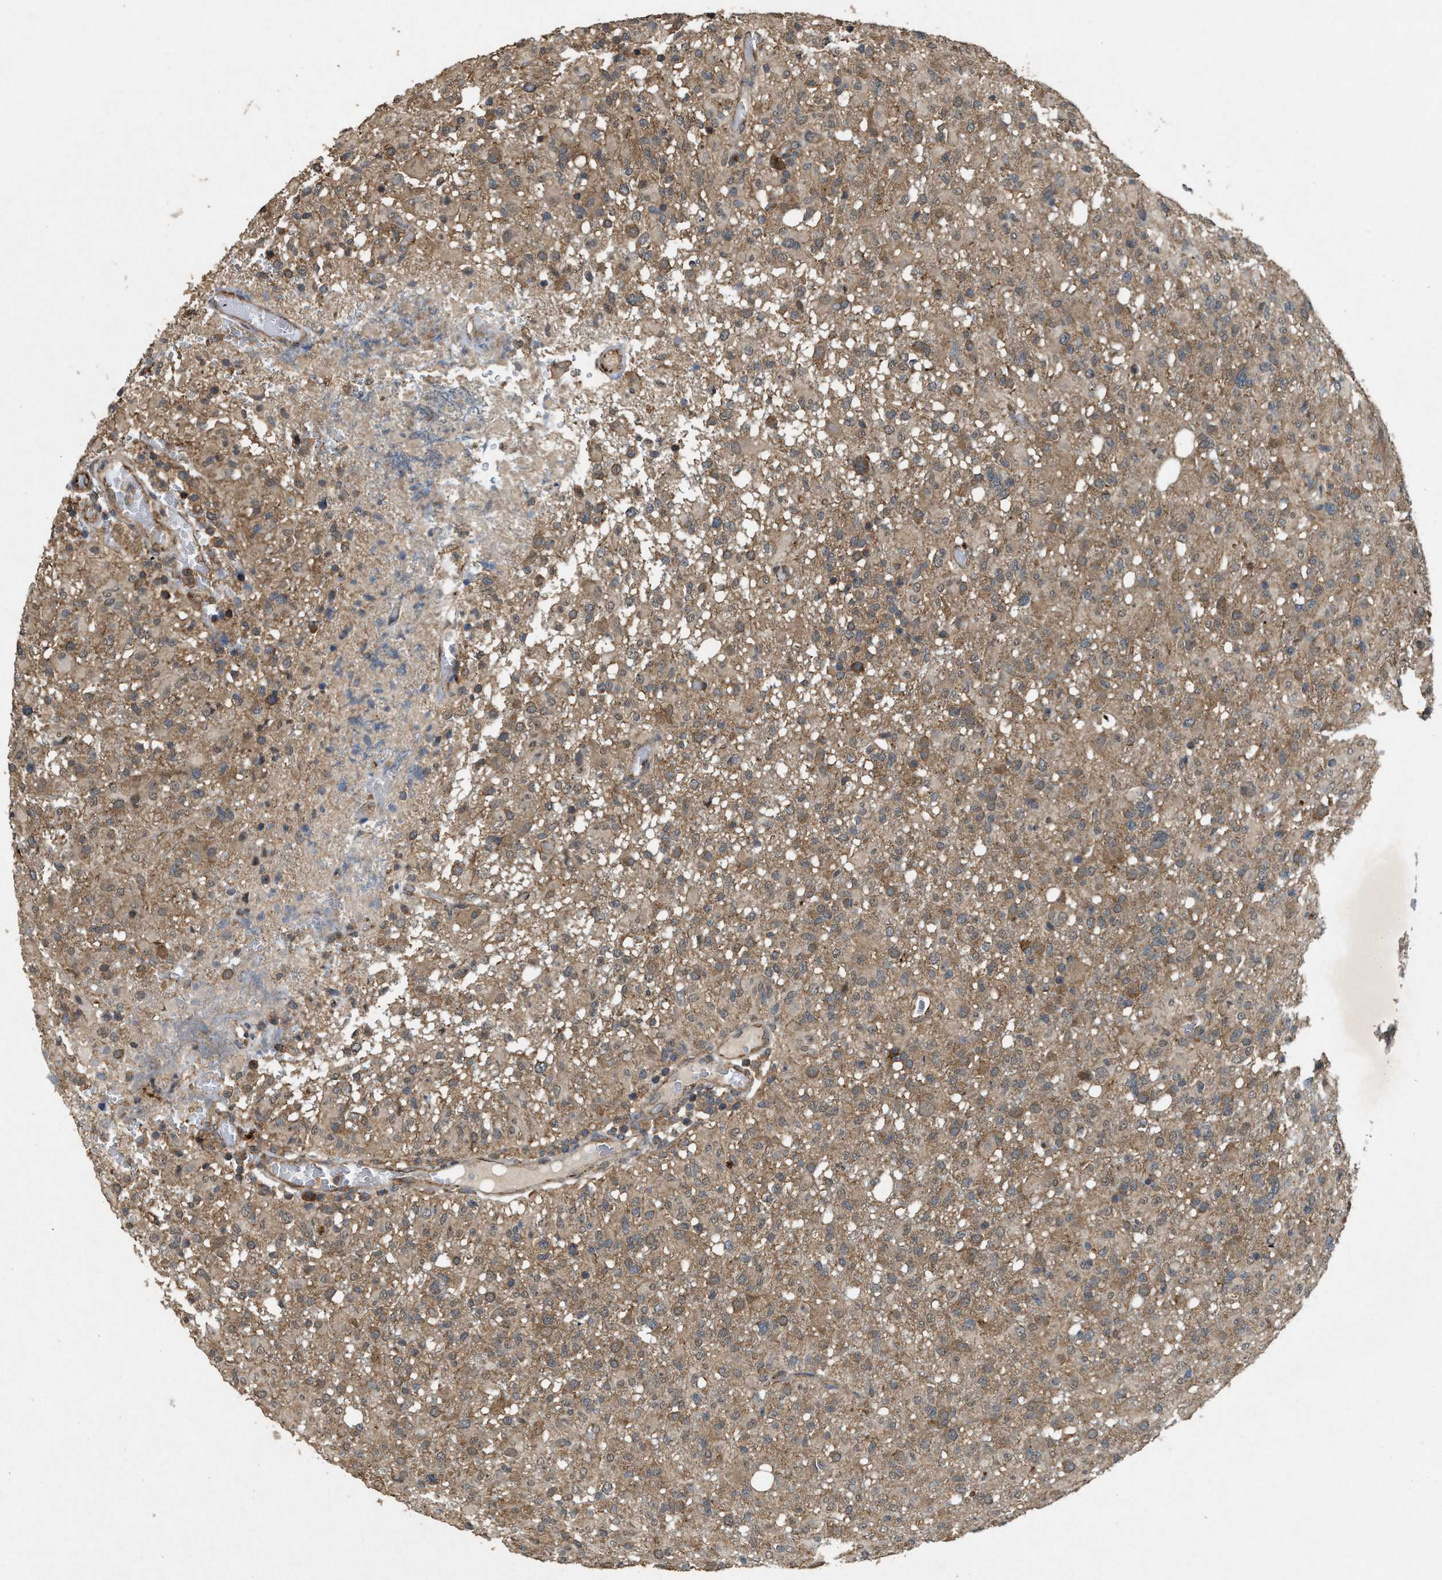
{"staining": {"intensity": "moderate", "quantity": ">75%", "location": "cytoplasmic/membranous"}, "tissue": "glioma", "cell_type": "Tumor cells", "image_type": "cancer", "snomed": [{"axis": "morphology", "description": "Glioma, malignant, High grade"}, {"axis": "topography", "description": "Brain"}], "caption": "Glioma stained for a protein demonstrates moderate cytoplasmic/membranous positivity in tumor cells.", "gene": "ARHGEF5", "patient": {"sex": "female", "age": 57}}